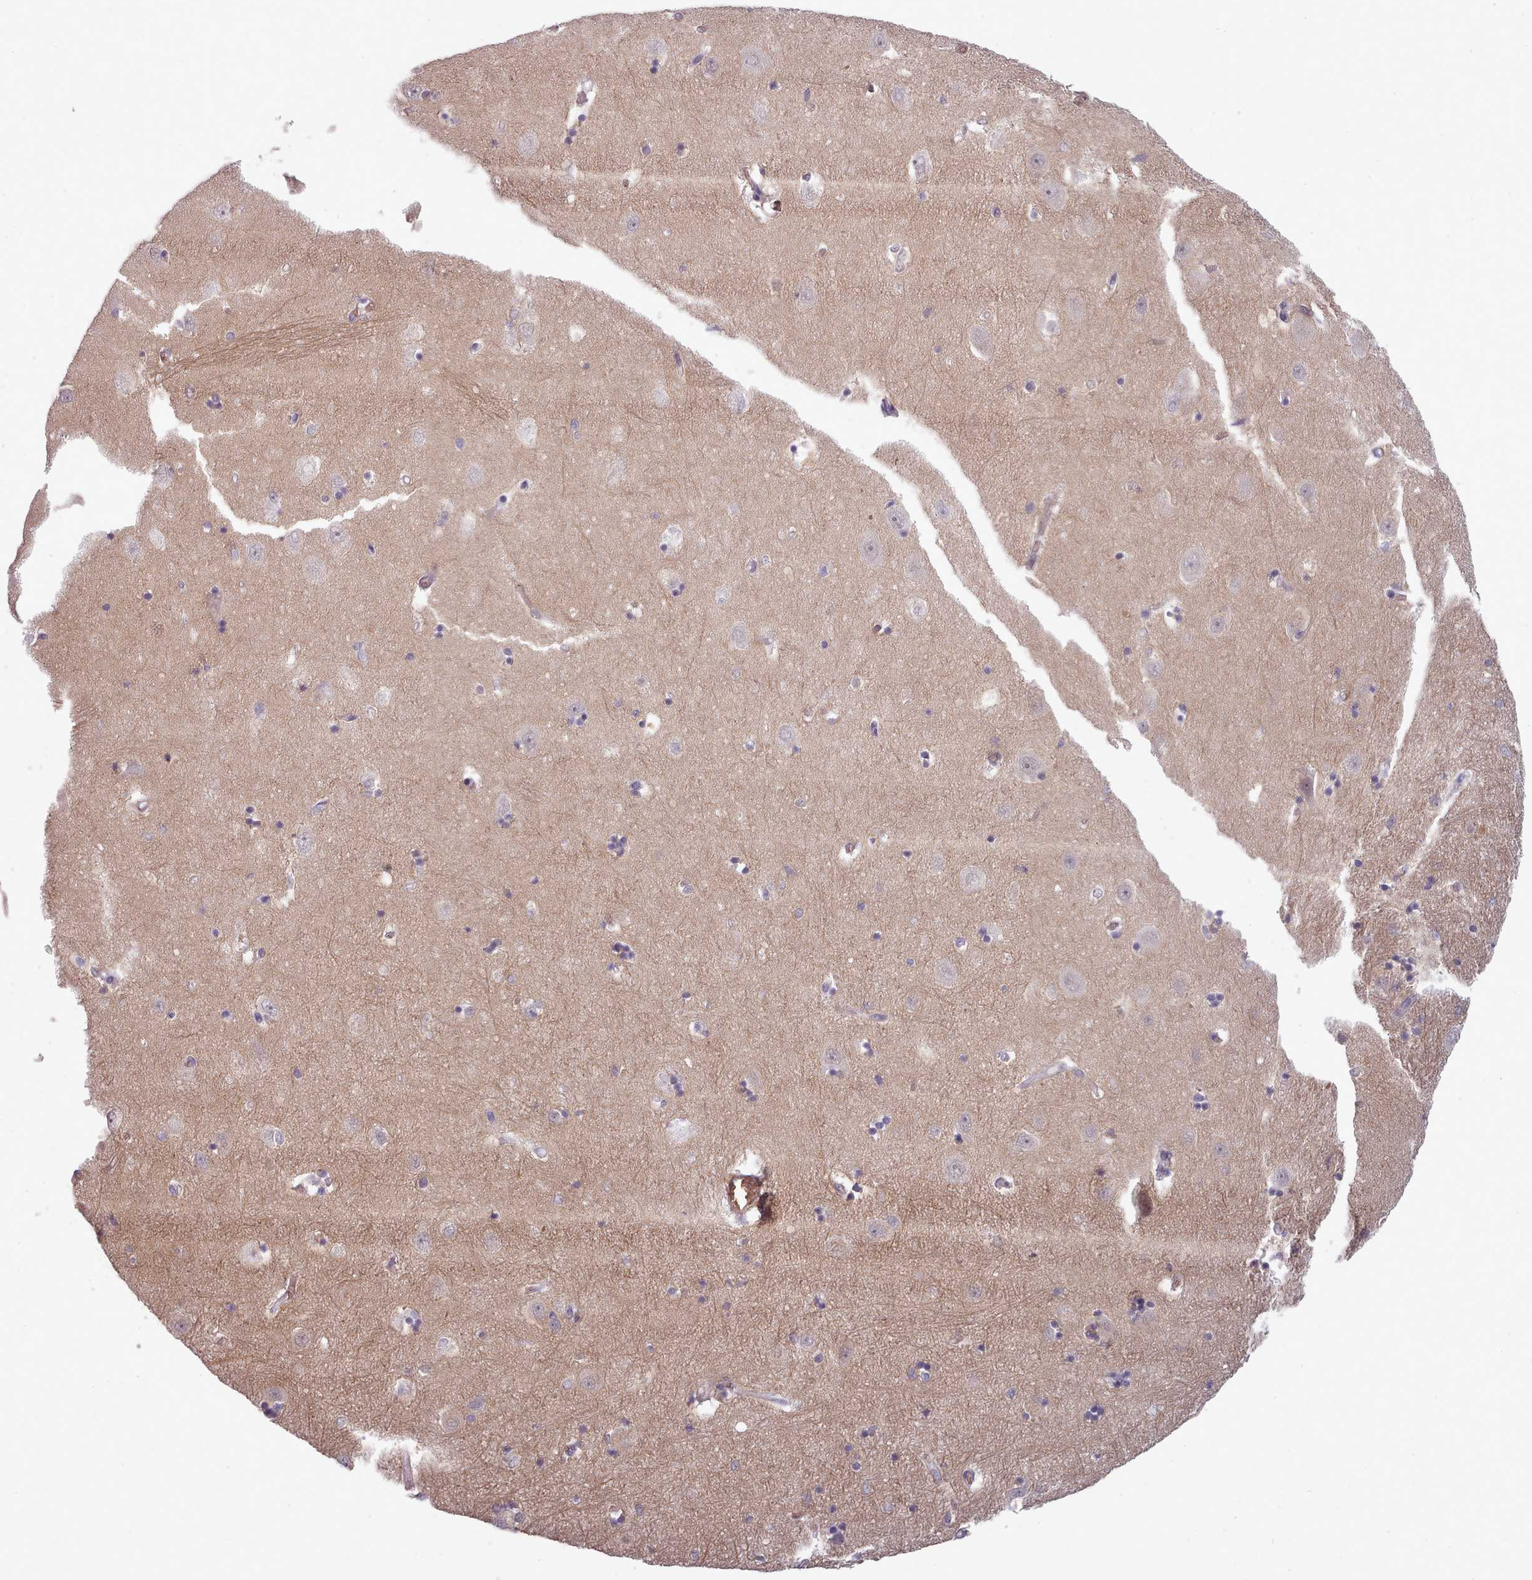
{"staining": {"intensity": "negative", "quantity": "none", "location": "none"}, "tissue": "hippocampus", "cell_type": "Glial cells", "image_type": "normal", "snomed": [{"axis": "morphology", "description": "Normal tissue, NOS"}, {"axis": "topography", "description": "Hippocampus"}], "caption": "Human hippocampus stained for a protein using IHC displays no positivity in glial cells.", "gene": "CLNS1A", "patient": {"sex": "female", "age": 64}}